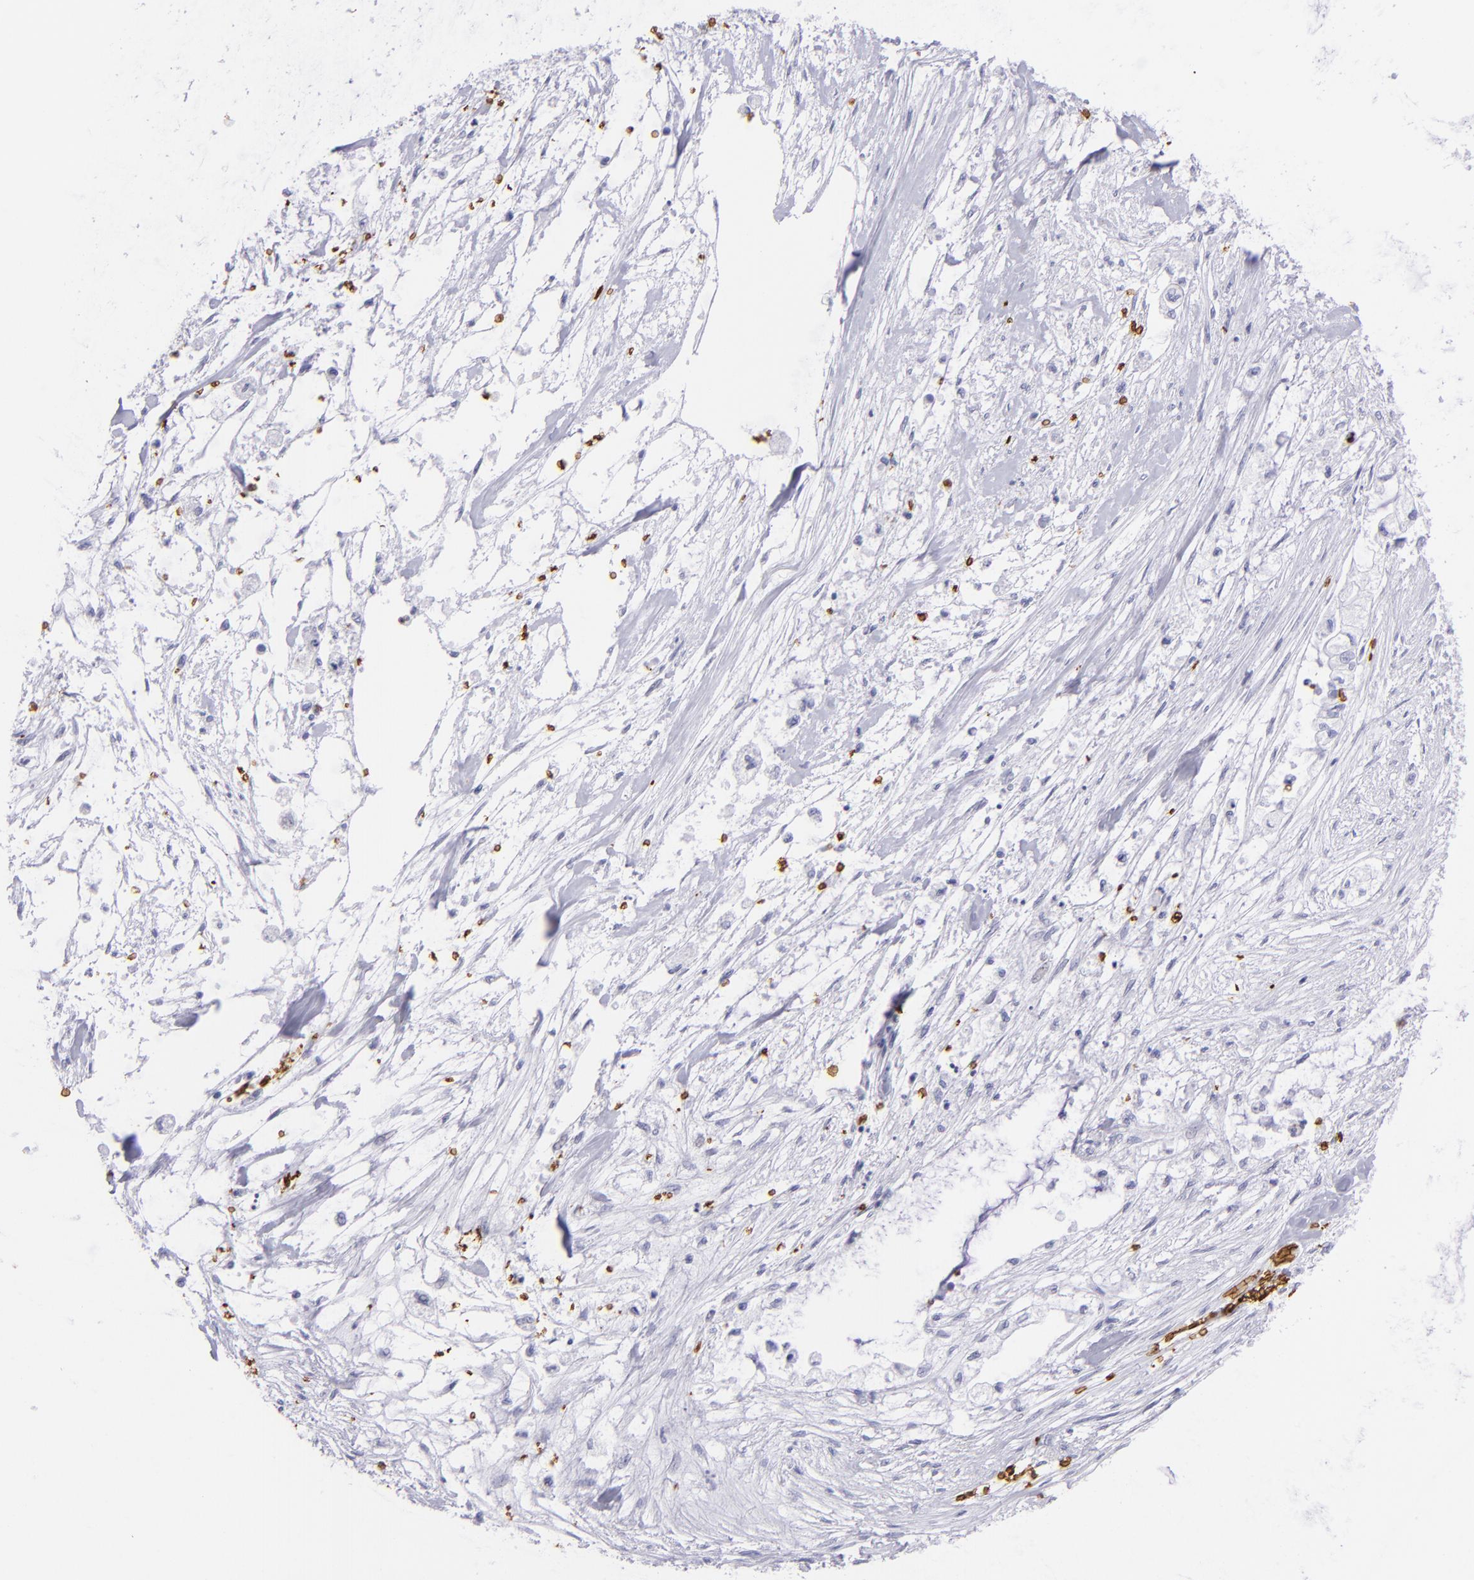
{"staining": {"intensity": "negative", "quantity": "none", "location": "none"}, "tissue": "pancreatic cancer", "cell_type": "Tumor cells", "image_type": "cancer", "snomed": [{"axis": "morphology", "description": "Adenocarcinoma, NOS"}, {"axis": "topography", "description": "Pancreas"}], "caption": "This is an immunohistochemistry (IHC) photomicrograph of pancreatic adenocarcinoma. There is no expression in tumor cells.", "gene": "GYPA", "patient": {"sex": "male", "age": 79}}